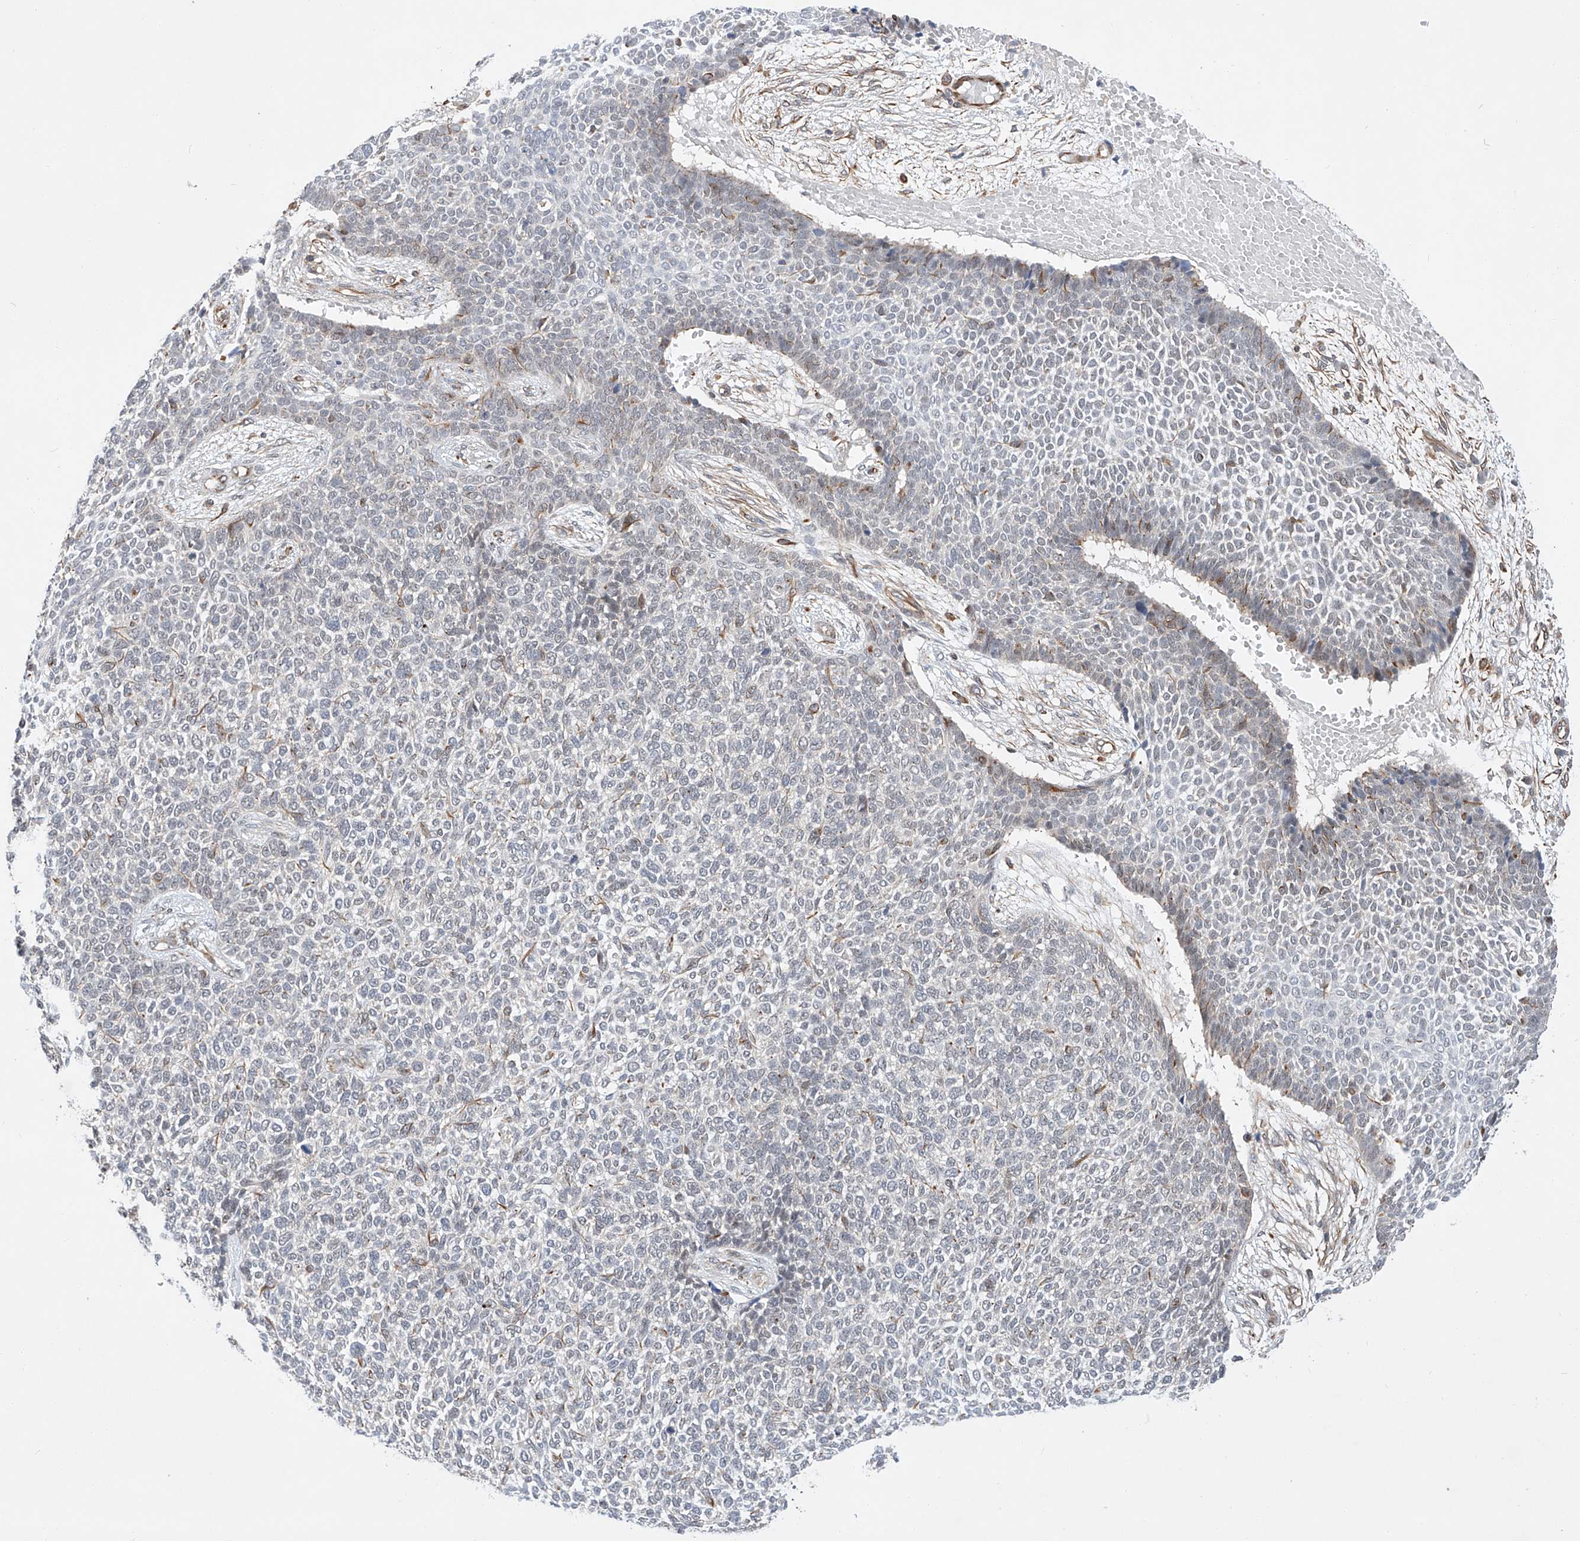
{"staining": {"intensity": "negative", "quantity": "none", "location": "none"}, "tissue": "skin cancer", "cell_type": "Tumor cells", "image_type": "cancer", "snomed": [{"axis": "morphology", "description": "Basal cell carcinoma"}, {"axis": "topography", "description": "Skin"}], "caption": "Tumor cells show no significant protein expression in skin basal cell carcinoma. Brightfield microscopy of immunohistochemistry stained with DAB (brown) and hematoxylin (blue), captured at high magnification.", "gene": "AMD1", "patient": {"sex": "female", "age": 84}}